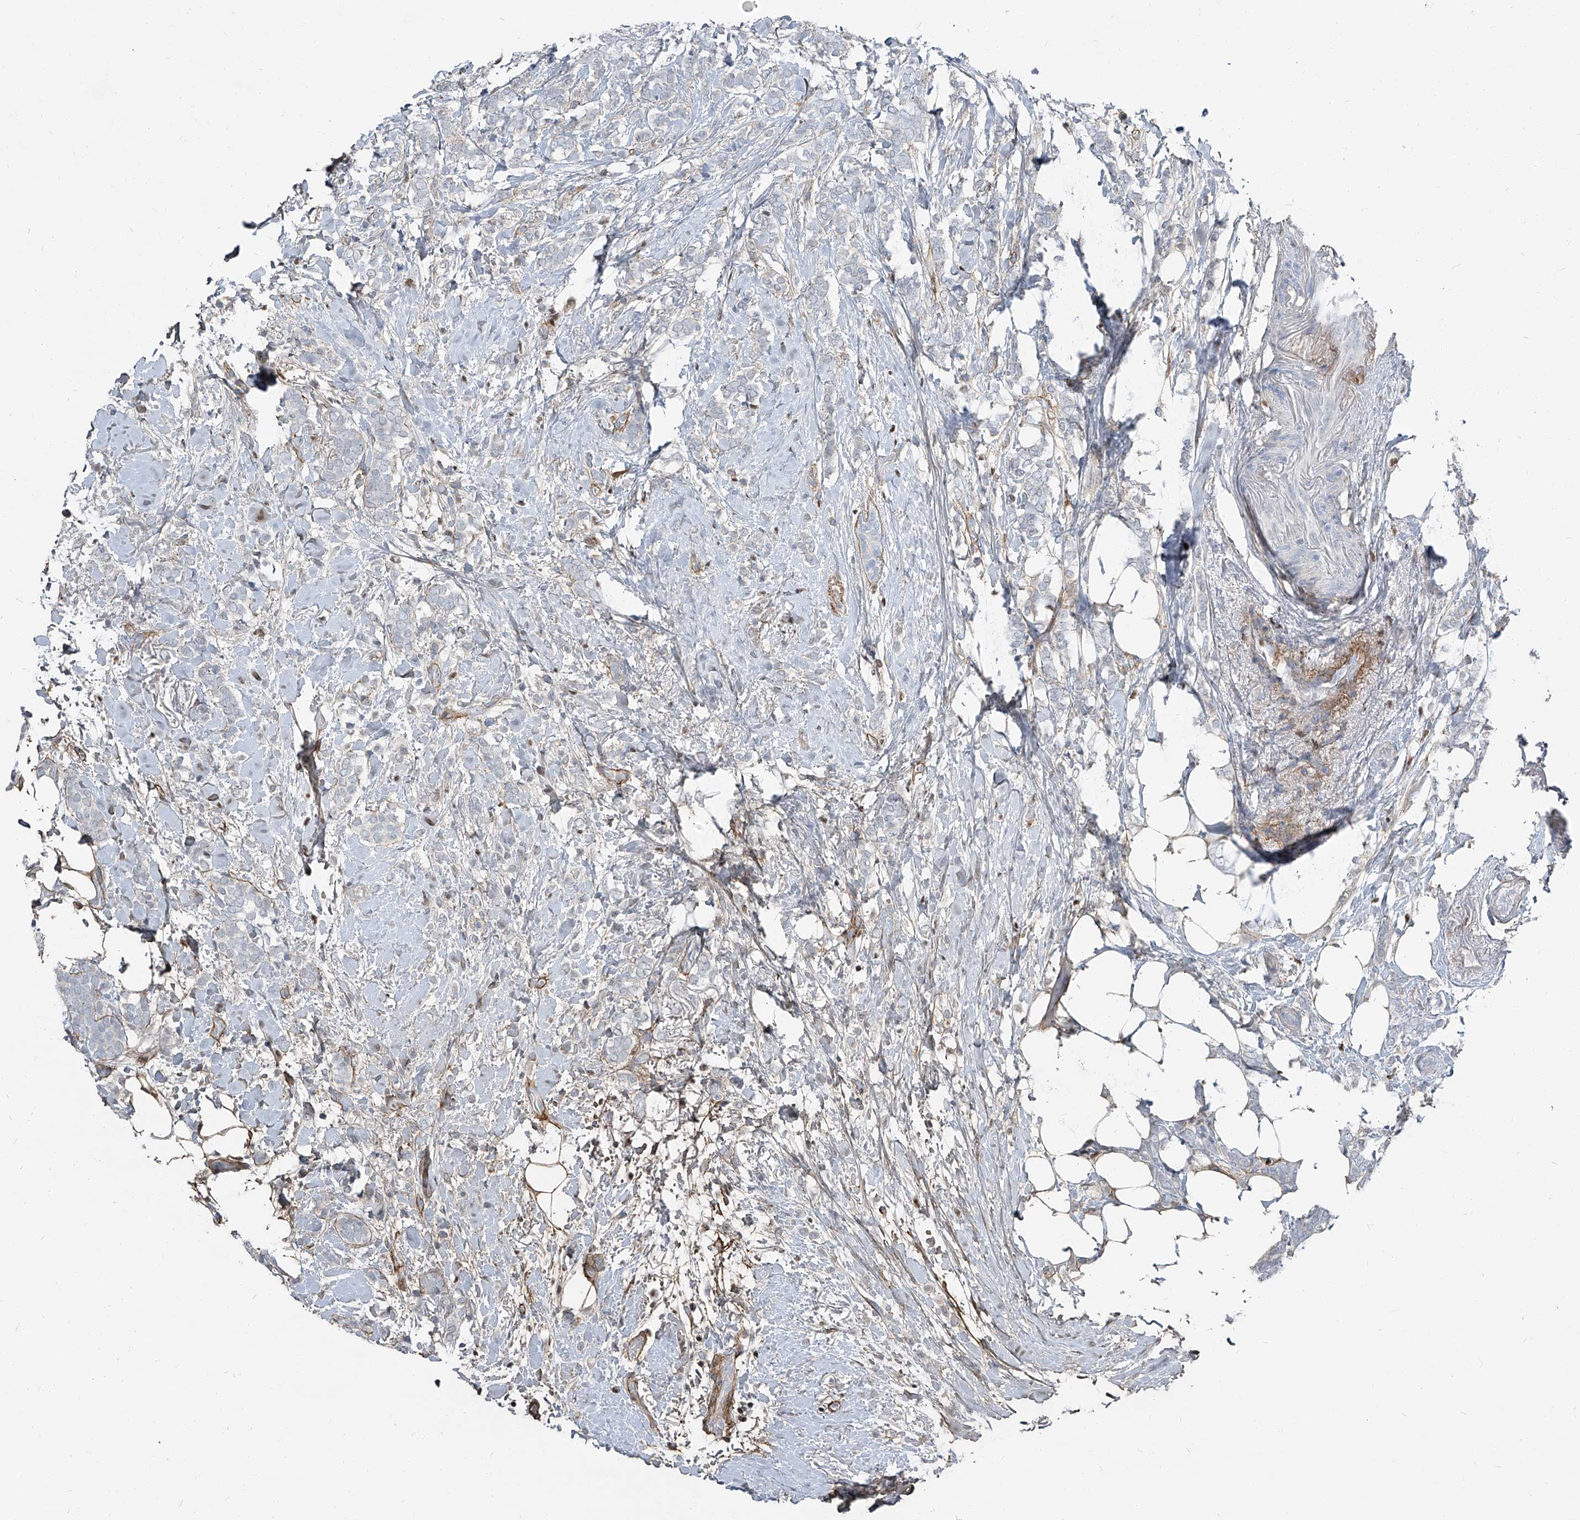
{"staining": {"intensity": "negative", "quantity": "none", "location": "none"}, "tissue": "breast cancer", "cell_type": "Tumor cells", "image_type": "cancer", "snomed": [{"axis": "morphology", "description": "Lobular carcinoma"}, {"axis": "topography", "description": "Breast"}], "caption": "The histopathology image demonstrates no significant positivity in tumor cells of breast cancer.", "gene": "HOXA3", "patient": {"sex": "female", "age": 50}}